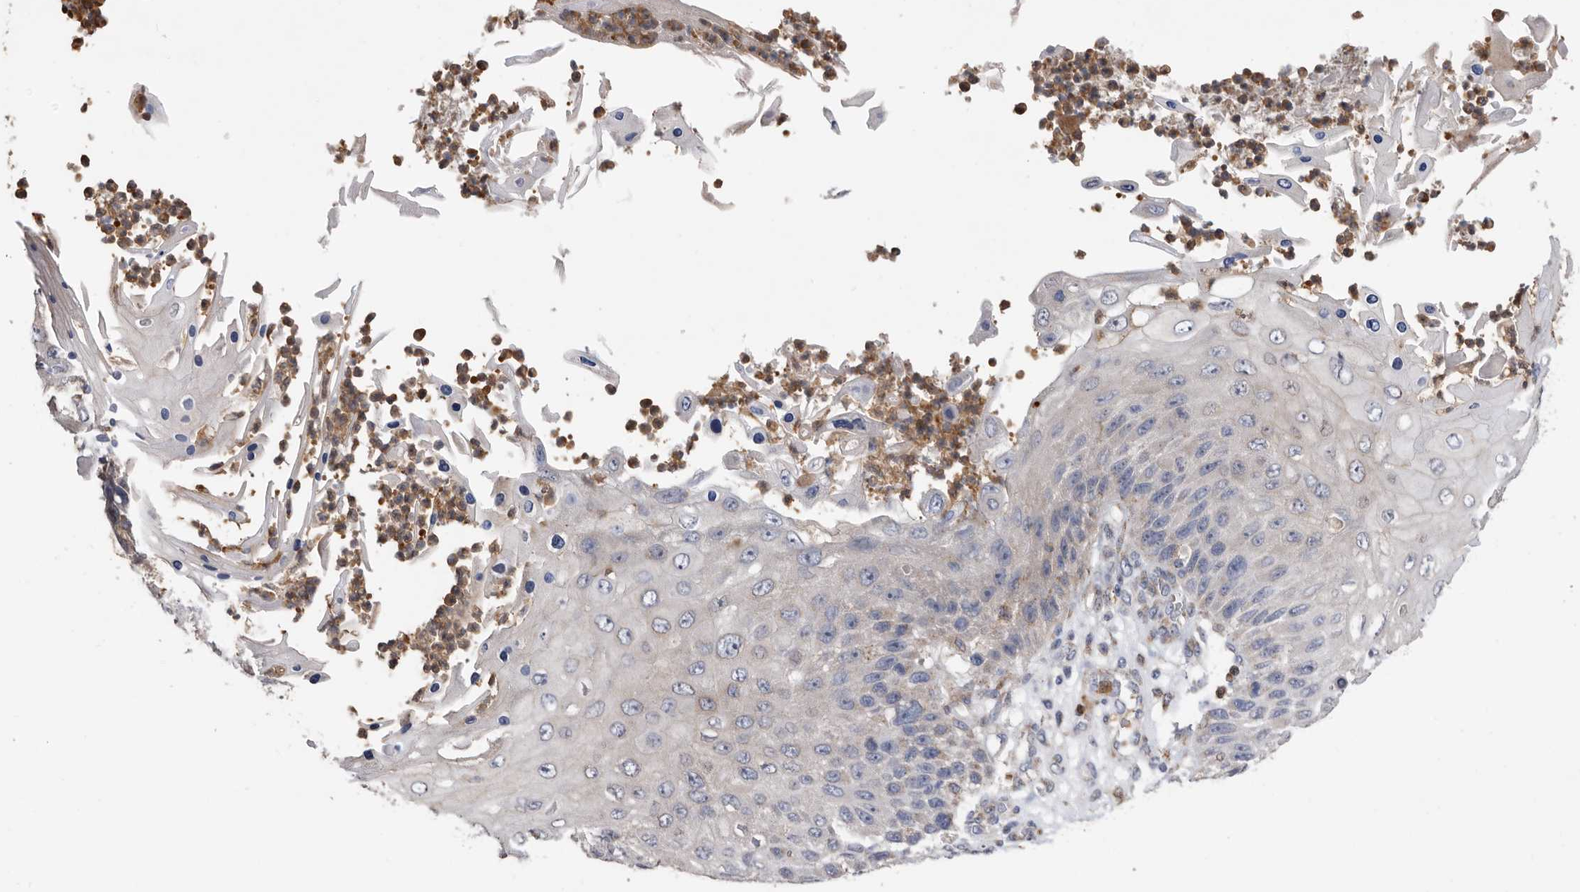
{"staining": {"intensity": "weak", "quantity": "25%-75%", "location": "cytoplasmic/membranous"}, "tissue": "skin cancer", "cell_type": "Tumor cells", "image_type": "cancer", "snomed": [{"axis": "morphology", "description": "Squamous cell carcinoma, NOS"}, {"axis": "topography", "description": "Skin"}], "caption": "Skin squamous cell carcinoma stained for a protein (brown) shows weak cytoplasmic/membranous positive expression in approximately 25%-75% of tumor cells.", "gene": "CRISPLD2", "patient": {"sex": "female", "age": 88}}